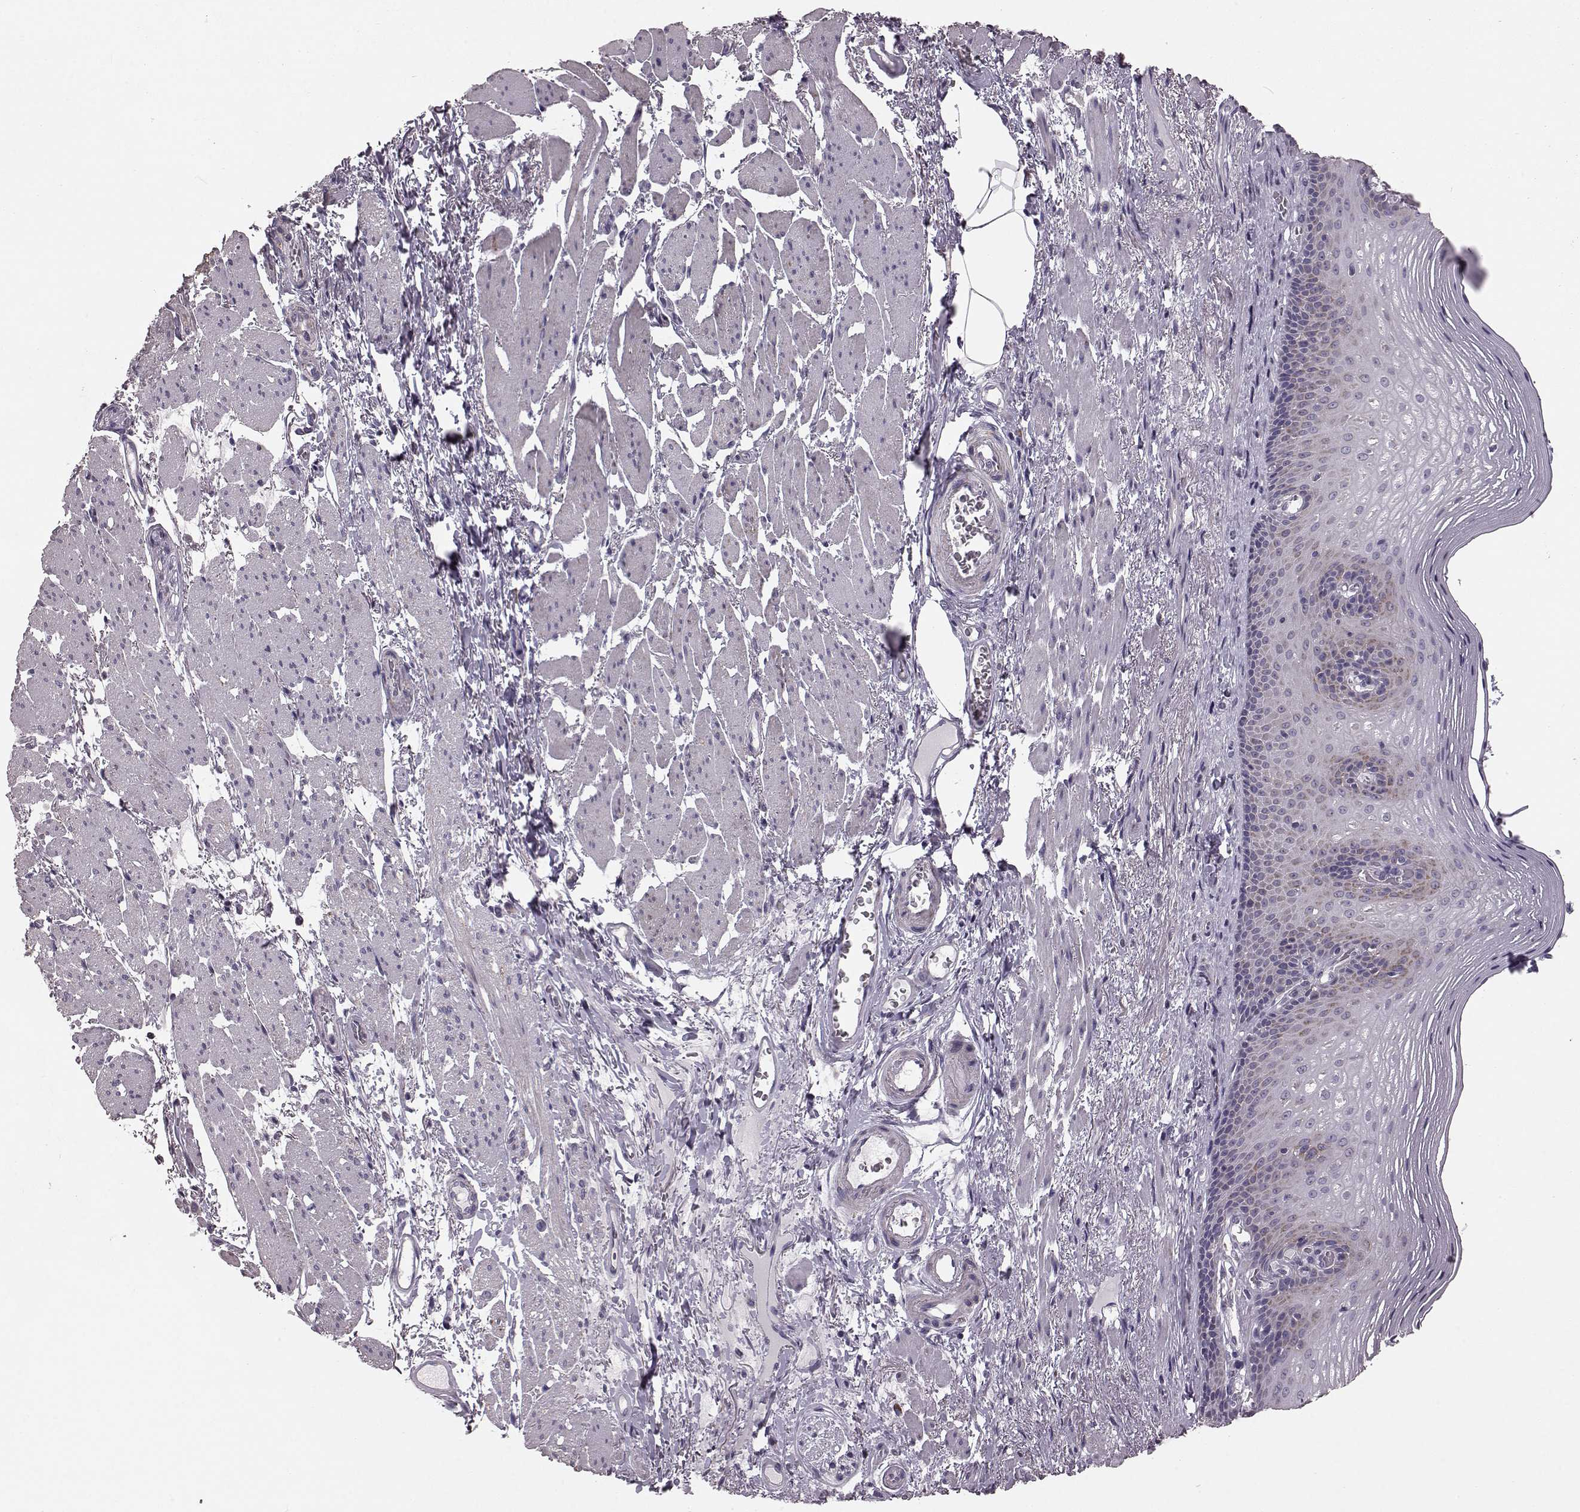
{"staining": {"intensity": "moderate", "quantity": "<25%", "location": "cytoplasmic/membranous"}, "tissue": "esophagus", "cell_type": "Squamous epithelial cells", "image_type": "normal", "snomed": [{"axis": "morphology", "description": "Normal tissue, NOS"}, {"axis": "topography", "description": "Esophagus"}], "caption": "IHC of benign human esophagus shows low levels of moderate cytoplasmic/membranous staining in about <25% of squamous epithelial cells.", "gene": "FAM8A1", "patient": {"sex": "male", "age": 76}}